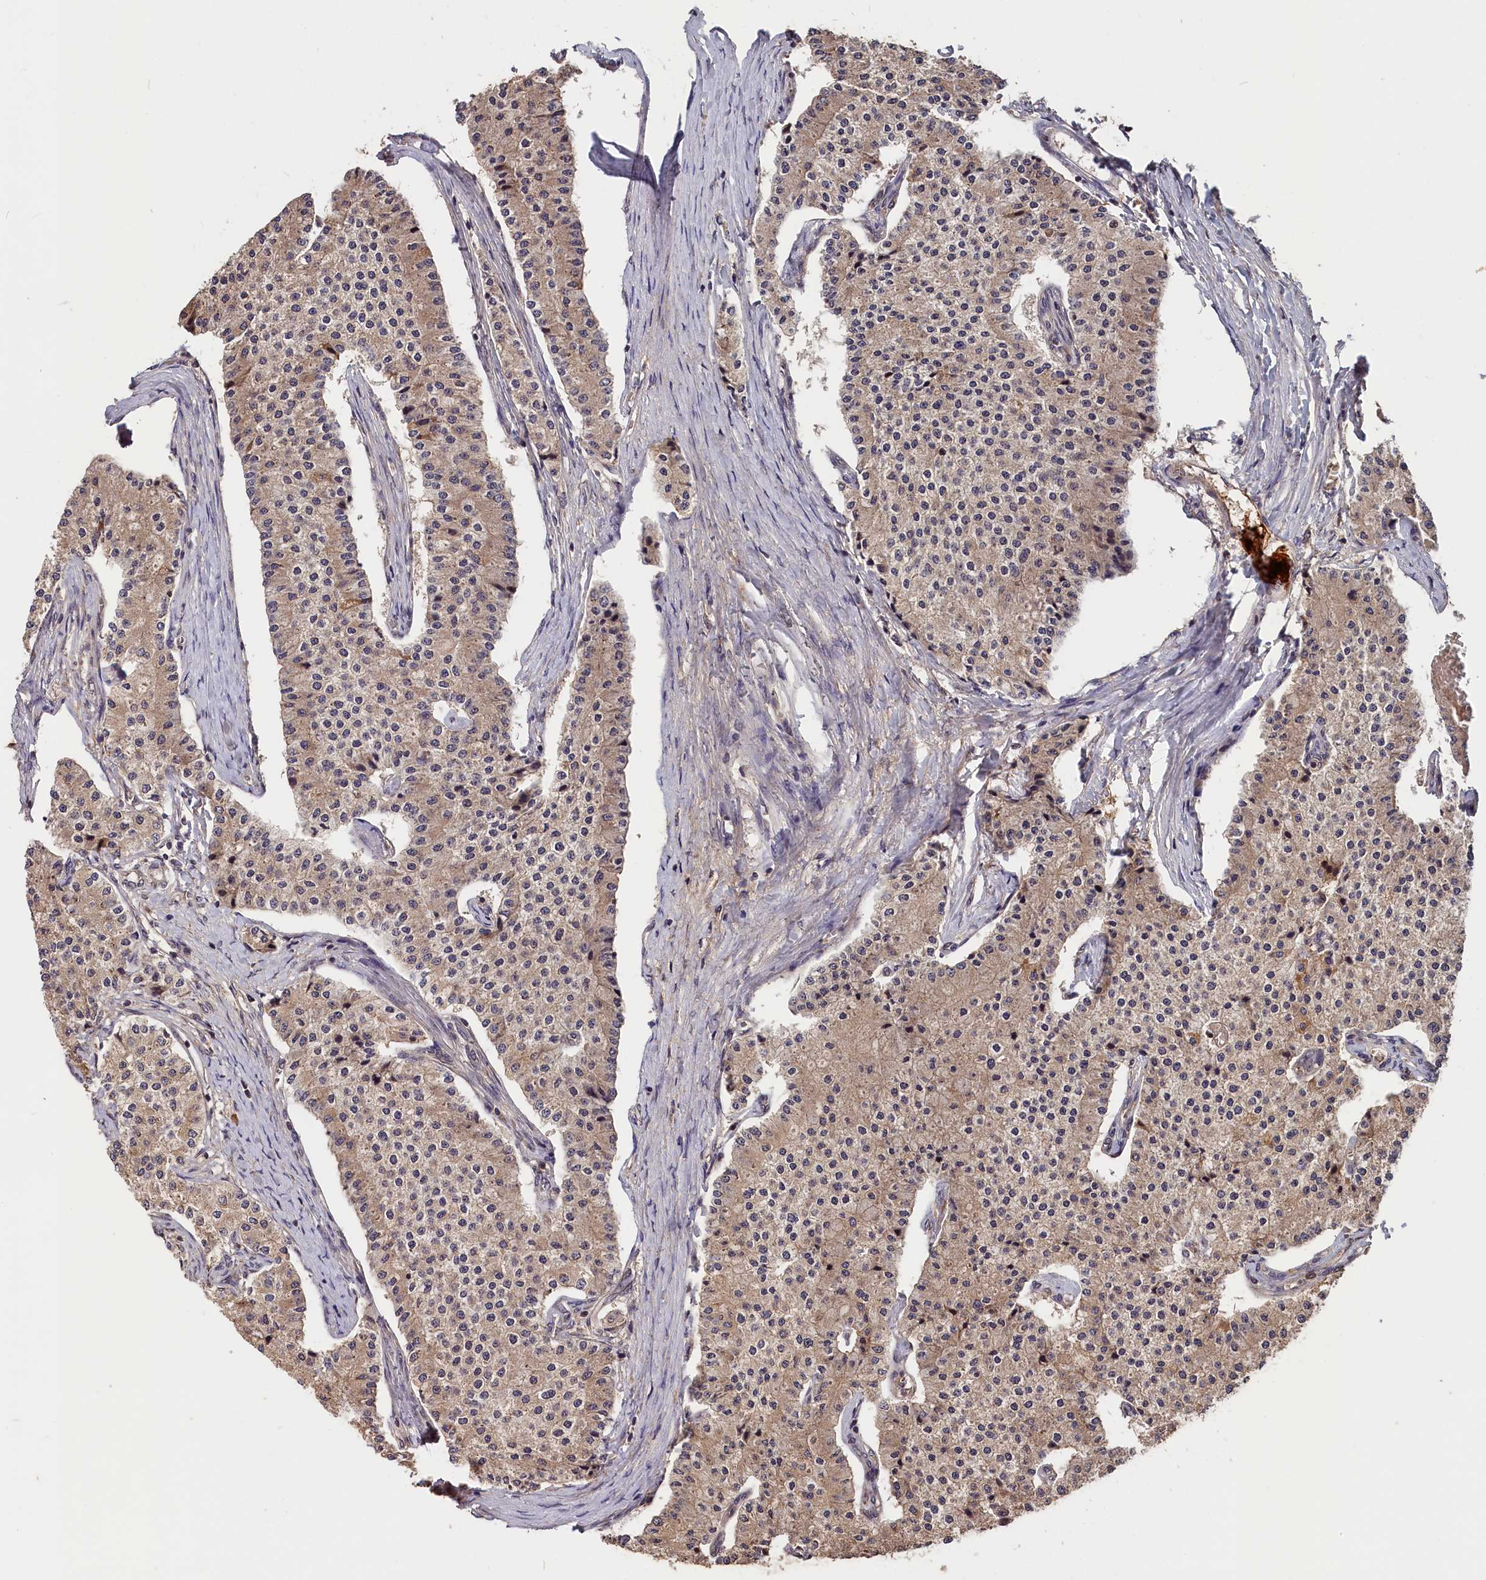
{"staining": {"intensity": "weak", "quantity": "25%-75%", "location": "cytoplasmic/membranous"}, "tissue": "carcinoid", "cell_type": "Tumor cells", "image_type": "cancer", "snomed": [{"axis": "morphology", "description": "Carcinoid, malignant, NOS"}, {"axis": "topography", "description": "Colon"}], "caption": "Protein staining of malignant carcinoid tissue reveals weak cytoplasmic/membranous expression in approximately 25%-75% of tumor cells.", "gene": "ITIH1", "patient": {"sex": "female", "age": 52}}